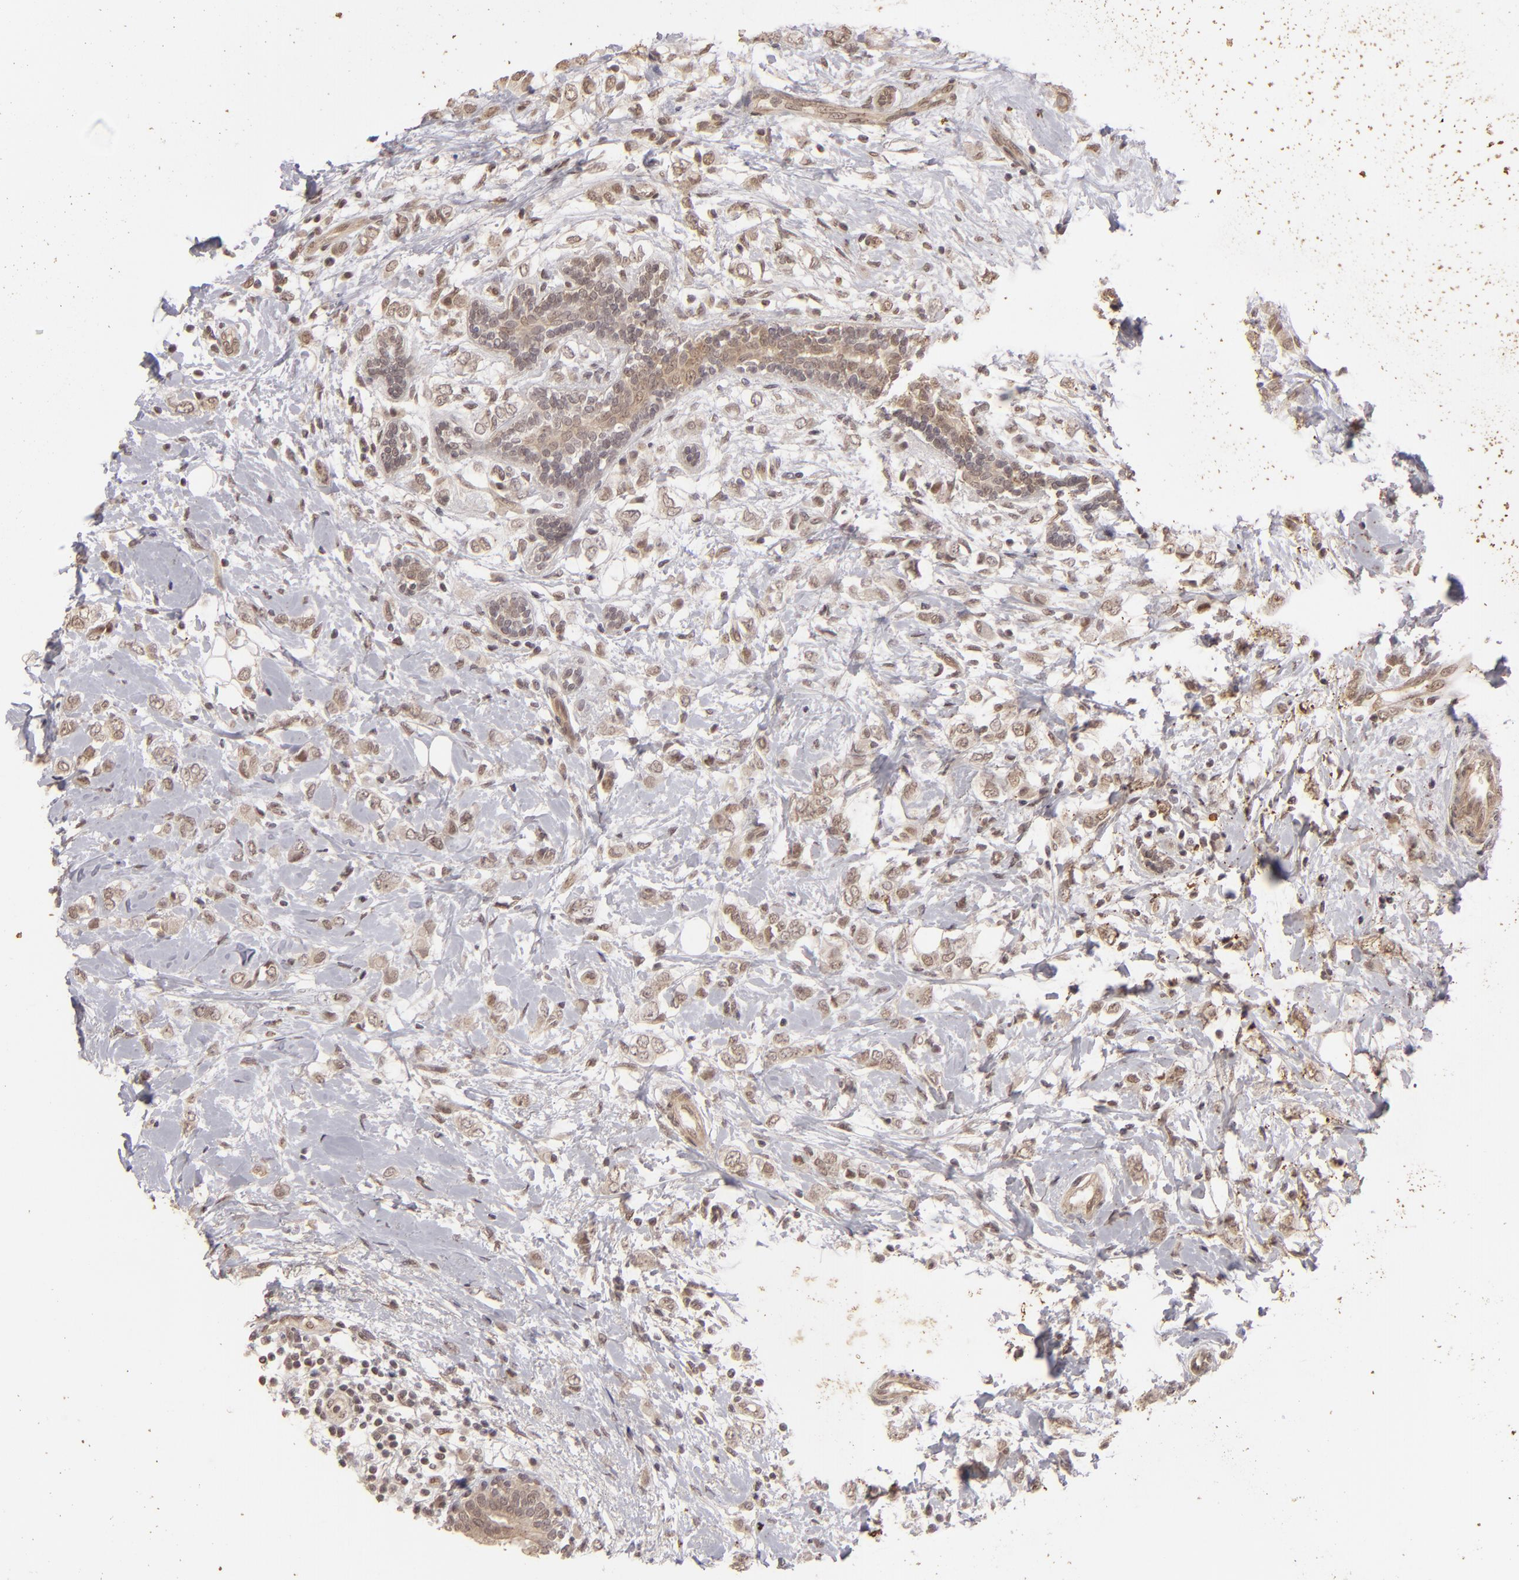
{"staining": {"intensity": "weak", "quantity": ">75%", "location": "cytoplasmic/membranous"}, "tissue": "breast cancer", "cell_type": "Tumor cells", "image_type": "cancer", "snomed": [{"axis": "morphology", "description": "Normal tissue, NOS"}, {"axis": "morphology", "description": "Lobular carcinoma"}, {"axis": "topography", "description": "Breast"}], "caption": "Breast cancer (lobular carcinoma) stained for a protein exhibits weak cytoplasmic/membranous positivity in tumor cells.", "gene": "DFFA", "patient": {"sex": "female", "age": 47}}